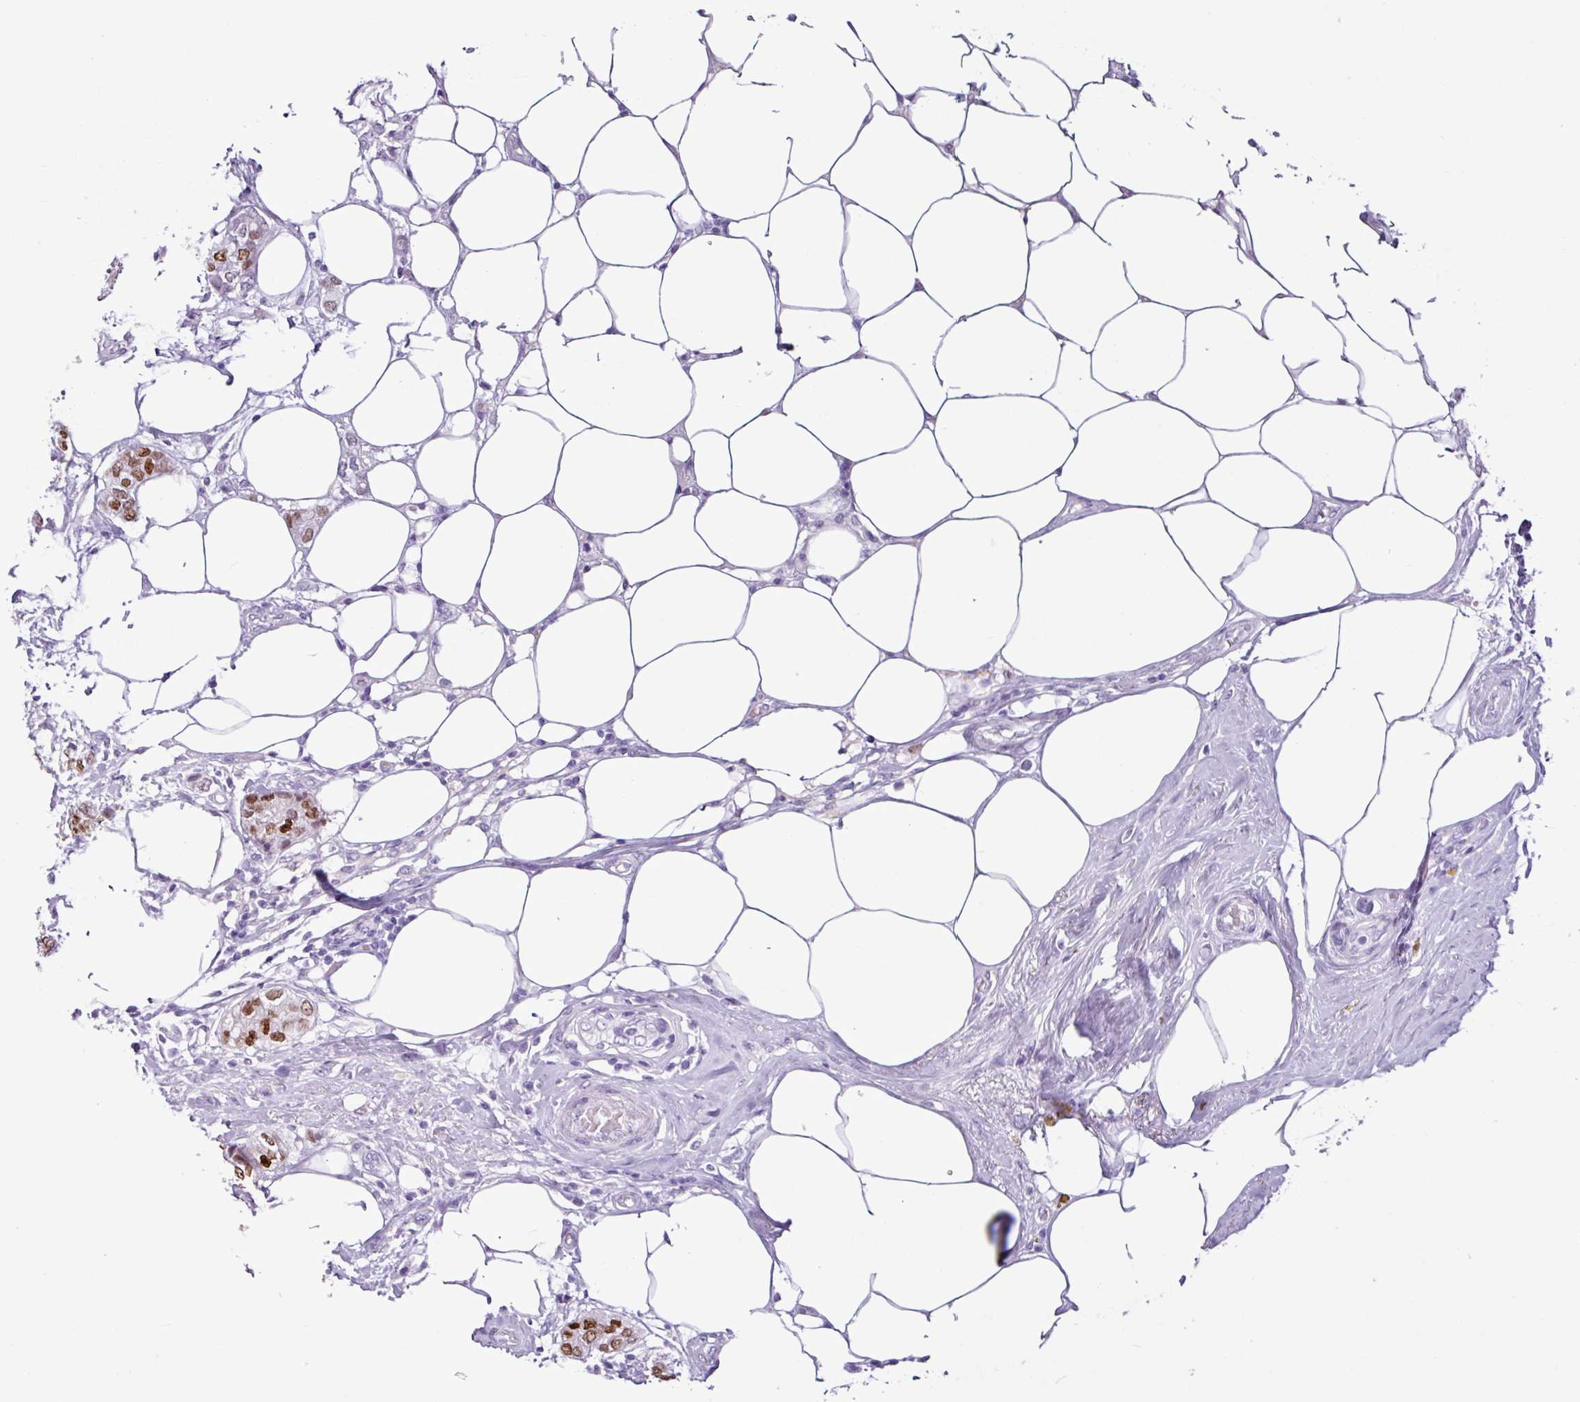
{"staining": {"intensity": "moderate", "quantity": ">75%", "location": "nuclear"}, "tissue": "breast cancer", "cell_type": "Tumor cells", "image_type": "cancer", "snomed": [{"axis": "morphology", "description": "Duct carcinoma"}, {"axis": "topography", "description": "Breast"}], "caption": "An image of human breast cancer stained for a protein displays moderate nuclear brown staining in tumor cells.", "gene": "PGR", "patient": {"sex": "female", "age": 73}}